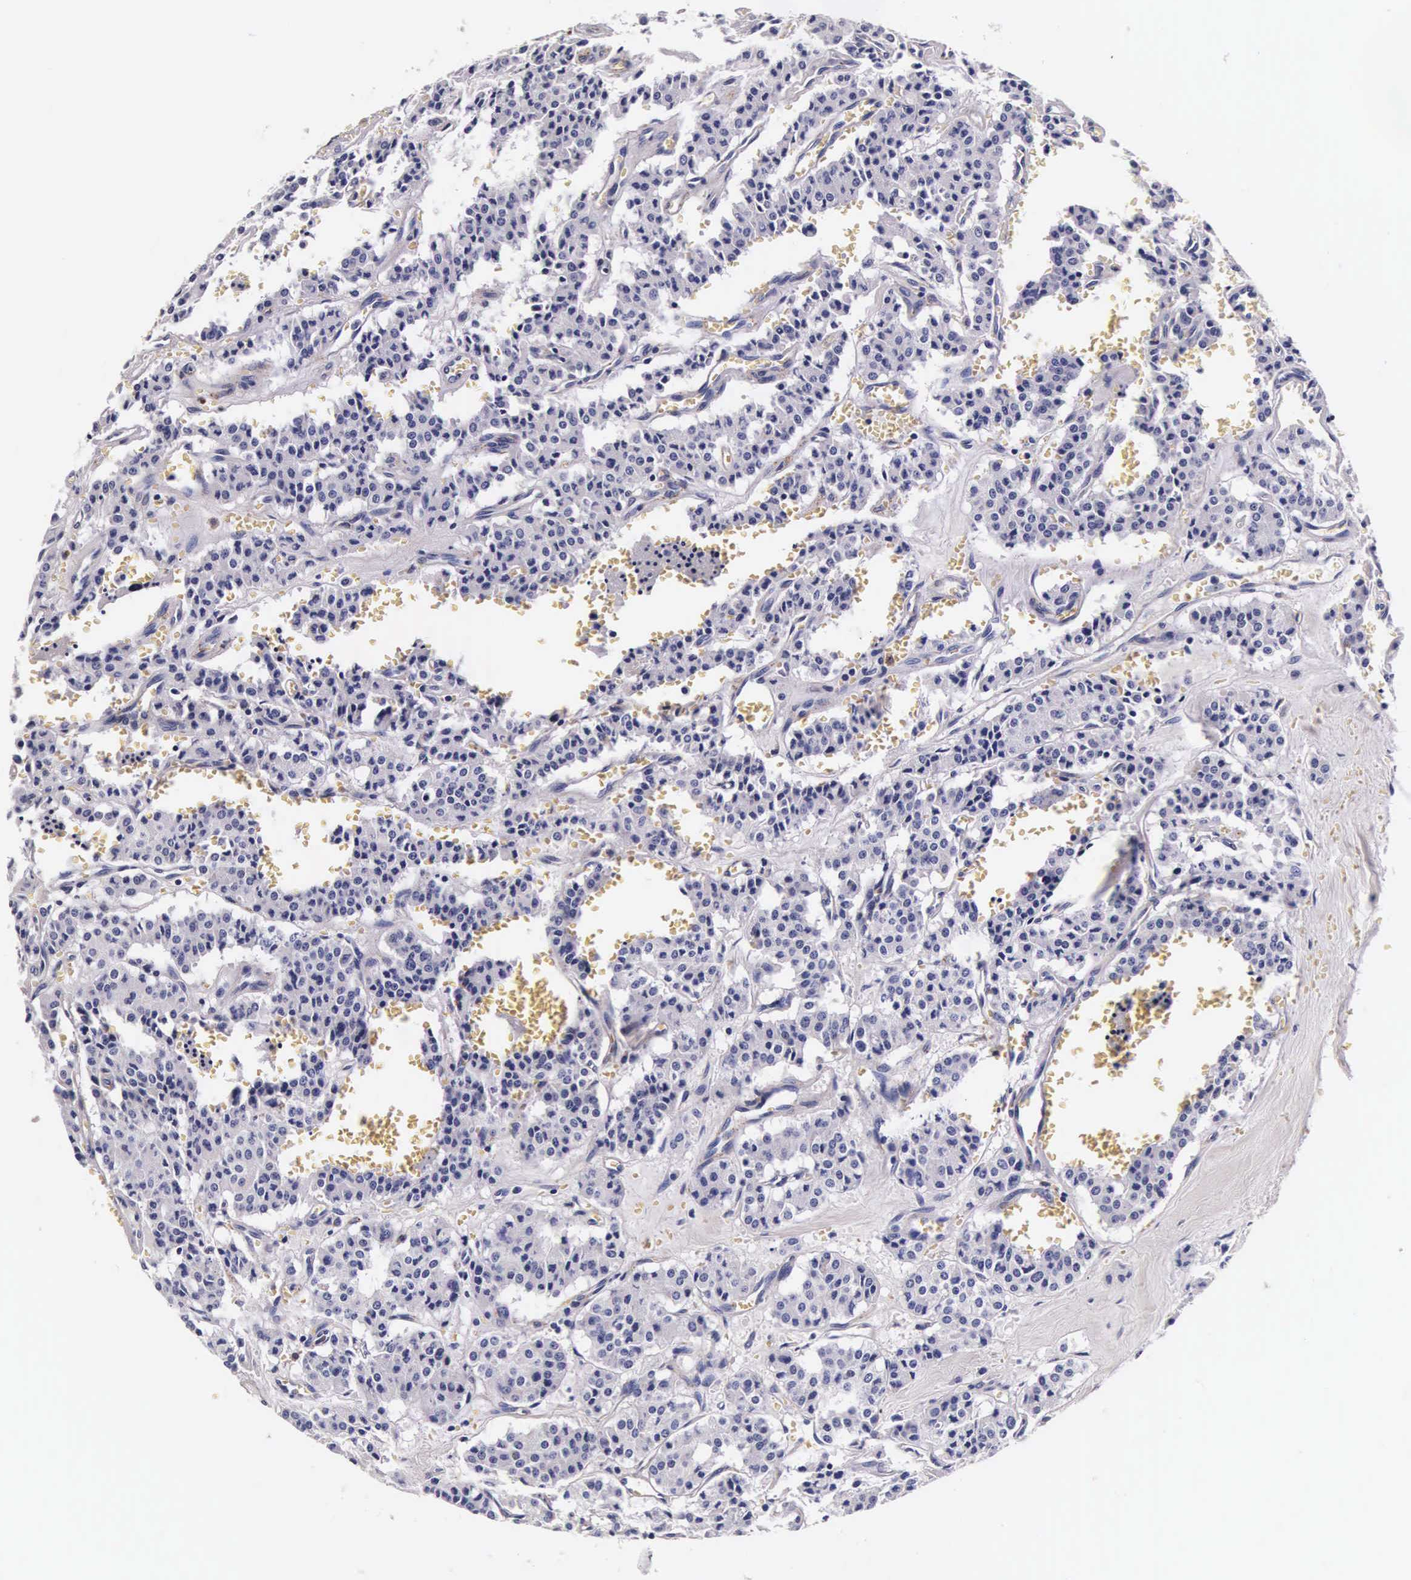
{"staining": {"intensity": "negative", "quantity": "none", "location": "none"}, "tissue": "carcinoid", "cell_type": "Tumor cells", "image_type": "cancer", "snomed": [{"axis": "morphology", "description": "Carcinoid, malignant, NOS"}, {"axis": "topography", "description": "Bronchus"}], "caption": "A high-resolution photomicrograph shows immunohistochemistry (IHC) staining of carcinoid, which displays no significant positivity in tumor cells.", "gene": "CTSB", "patient": {"sex": "male", "age": 55}}